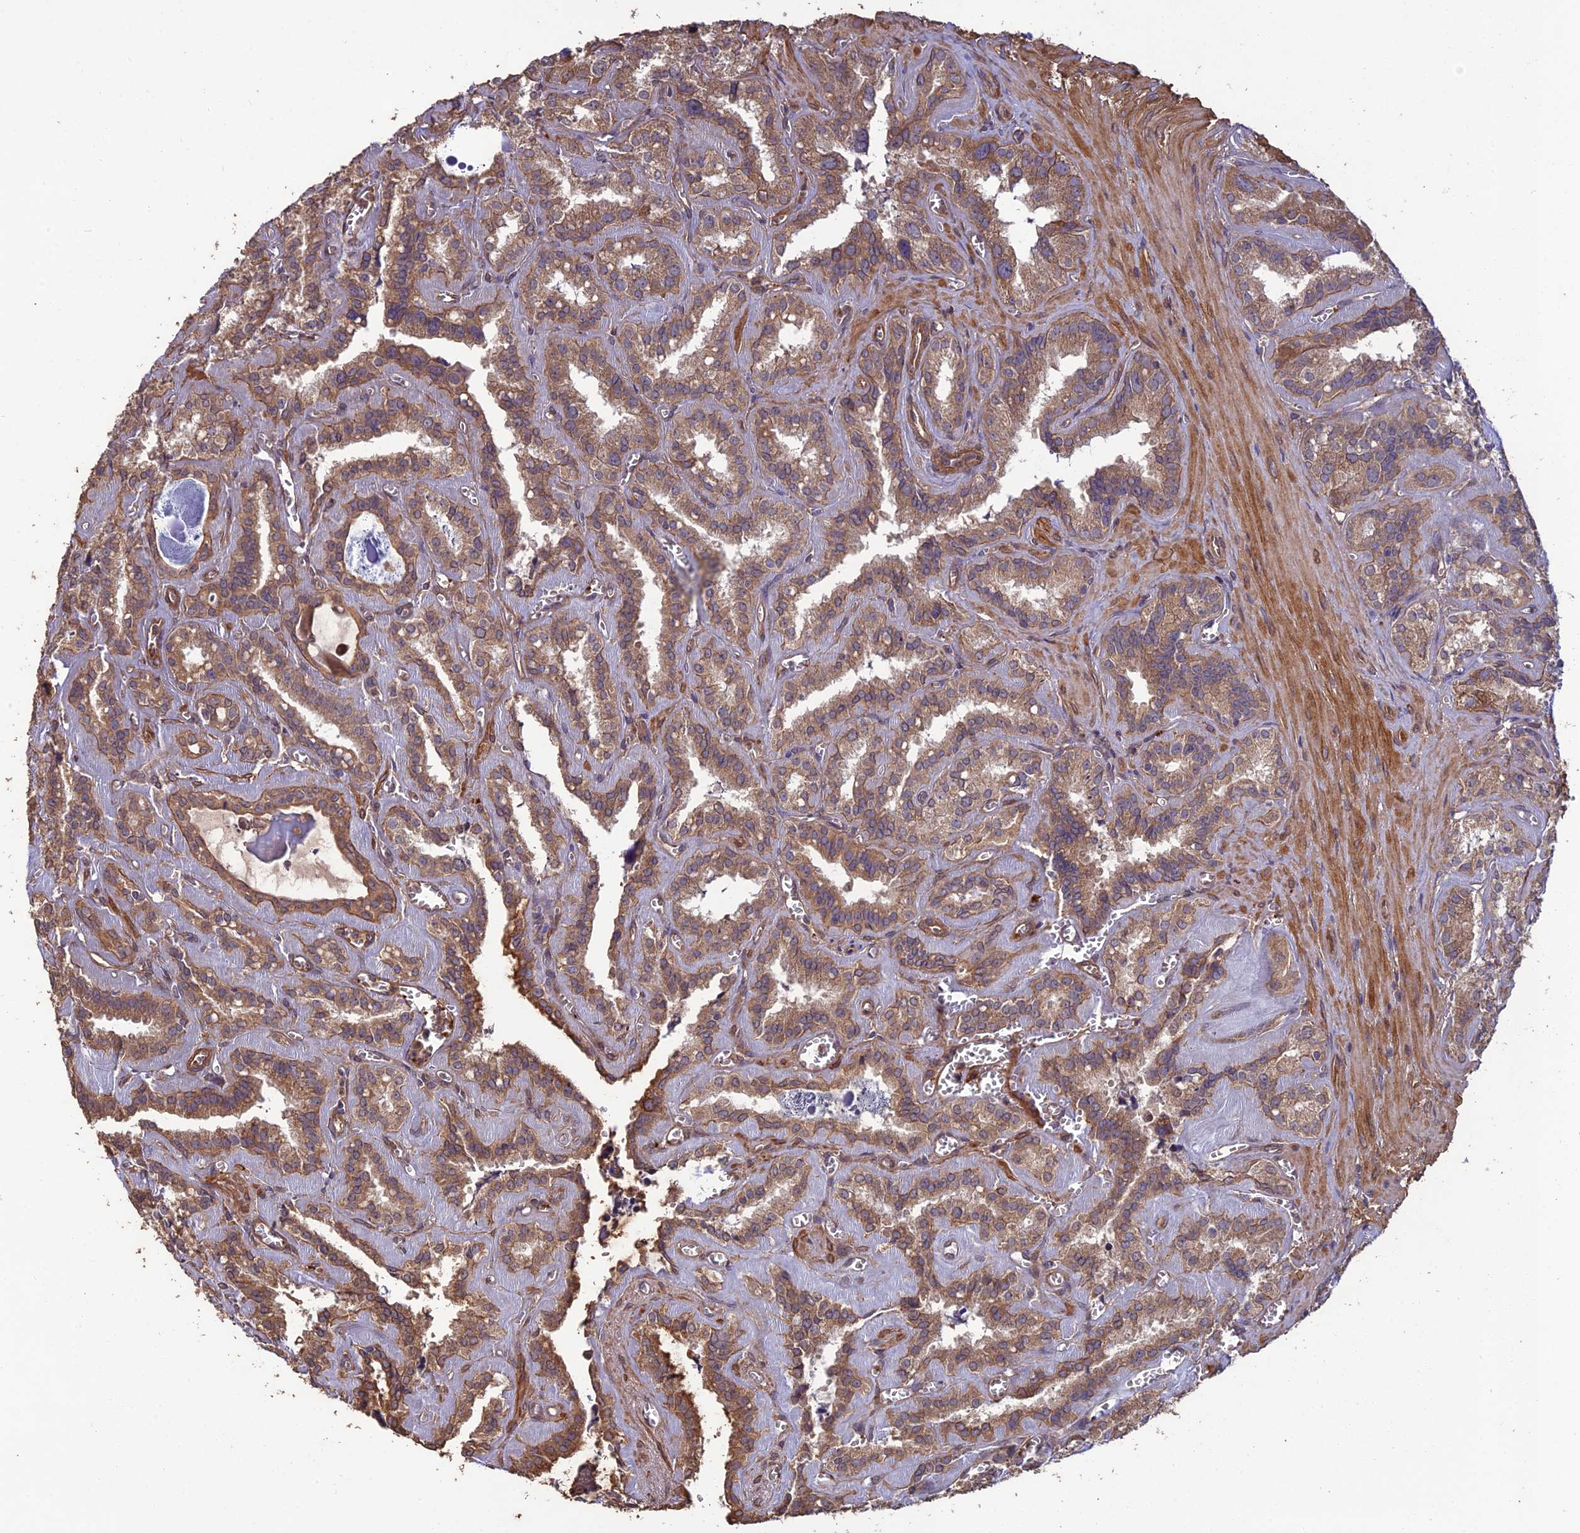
{"staining": {"intensity": "moderate", "quantity": ">75%", "location": "cytoplasmic/membranous"}, "tissue": "seminal vesicle", "cell_type": "Glandular cells", "image_type": "normal", "snomed": [{"axis": "morphology", "description": "Normal tissue, NOS"}, {"axis": "topography", "description": "Prostate"}, {"axis": "topography", "description": "Seminal veicle"}], "caption": "Immunohistochemical staining of unremarkable seminal vesicle reveals moderate cytoplasmic/membranous protein expression in approximately >75% of glandular cells. The protein is shown in brown color, while the nuclei are stained blue.", "gene": "ATP6V0A2", "patient": {"sex": "male", "age": 59}}